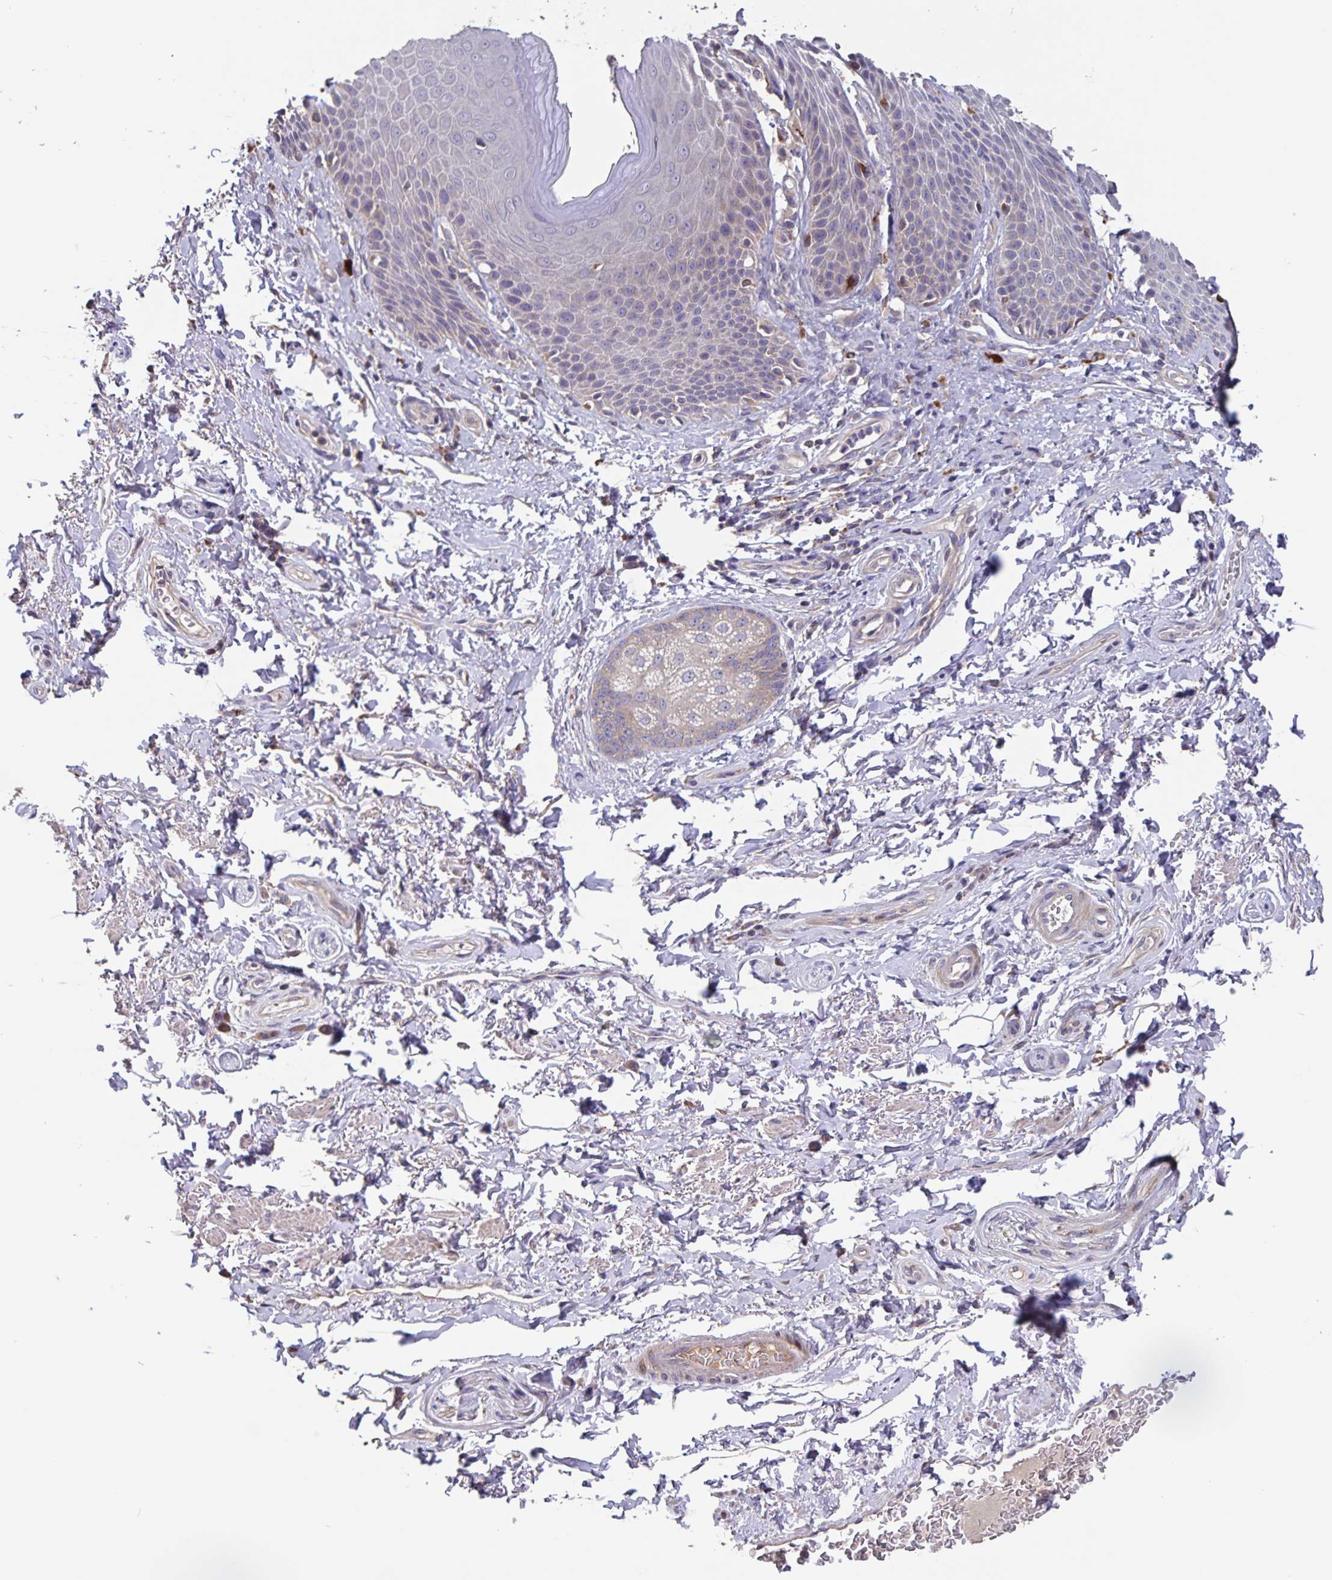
{"staining": {"intensity": "negative", "quantity": "none", "location": "none"}, "tissue": "adipose tissue", "cell_type": "Adipocytes", "image_type": "normal", "snomed": [{"axis": "morphology", "description": "Normal tissue, NOS"}, {"axis": "topography", "description": "Peripheral nerve tissue"}], "caption": "The photomicrograph shows no staining of adipocytes in benign adipose tissue. Brightfield microscopy of immunohistochemistry stained with DAB (brown) and hematoxylin (blue), captured at high magnification.", "gene": "FBXL16", "patient": {"sex": "male", "age": 51}}